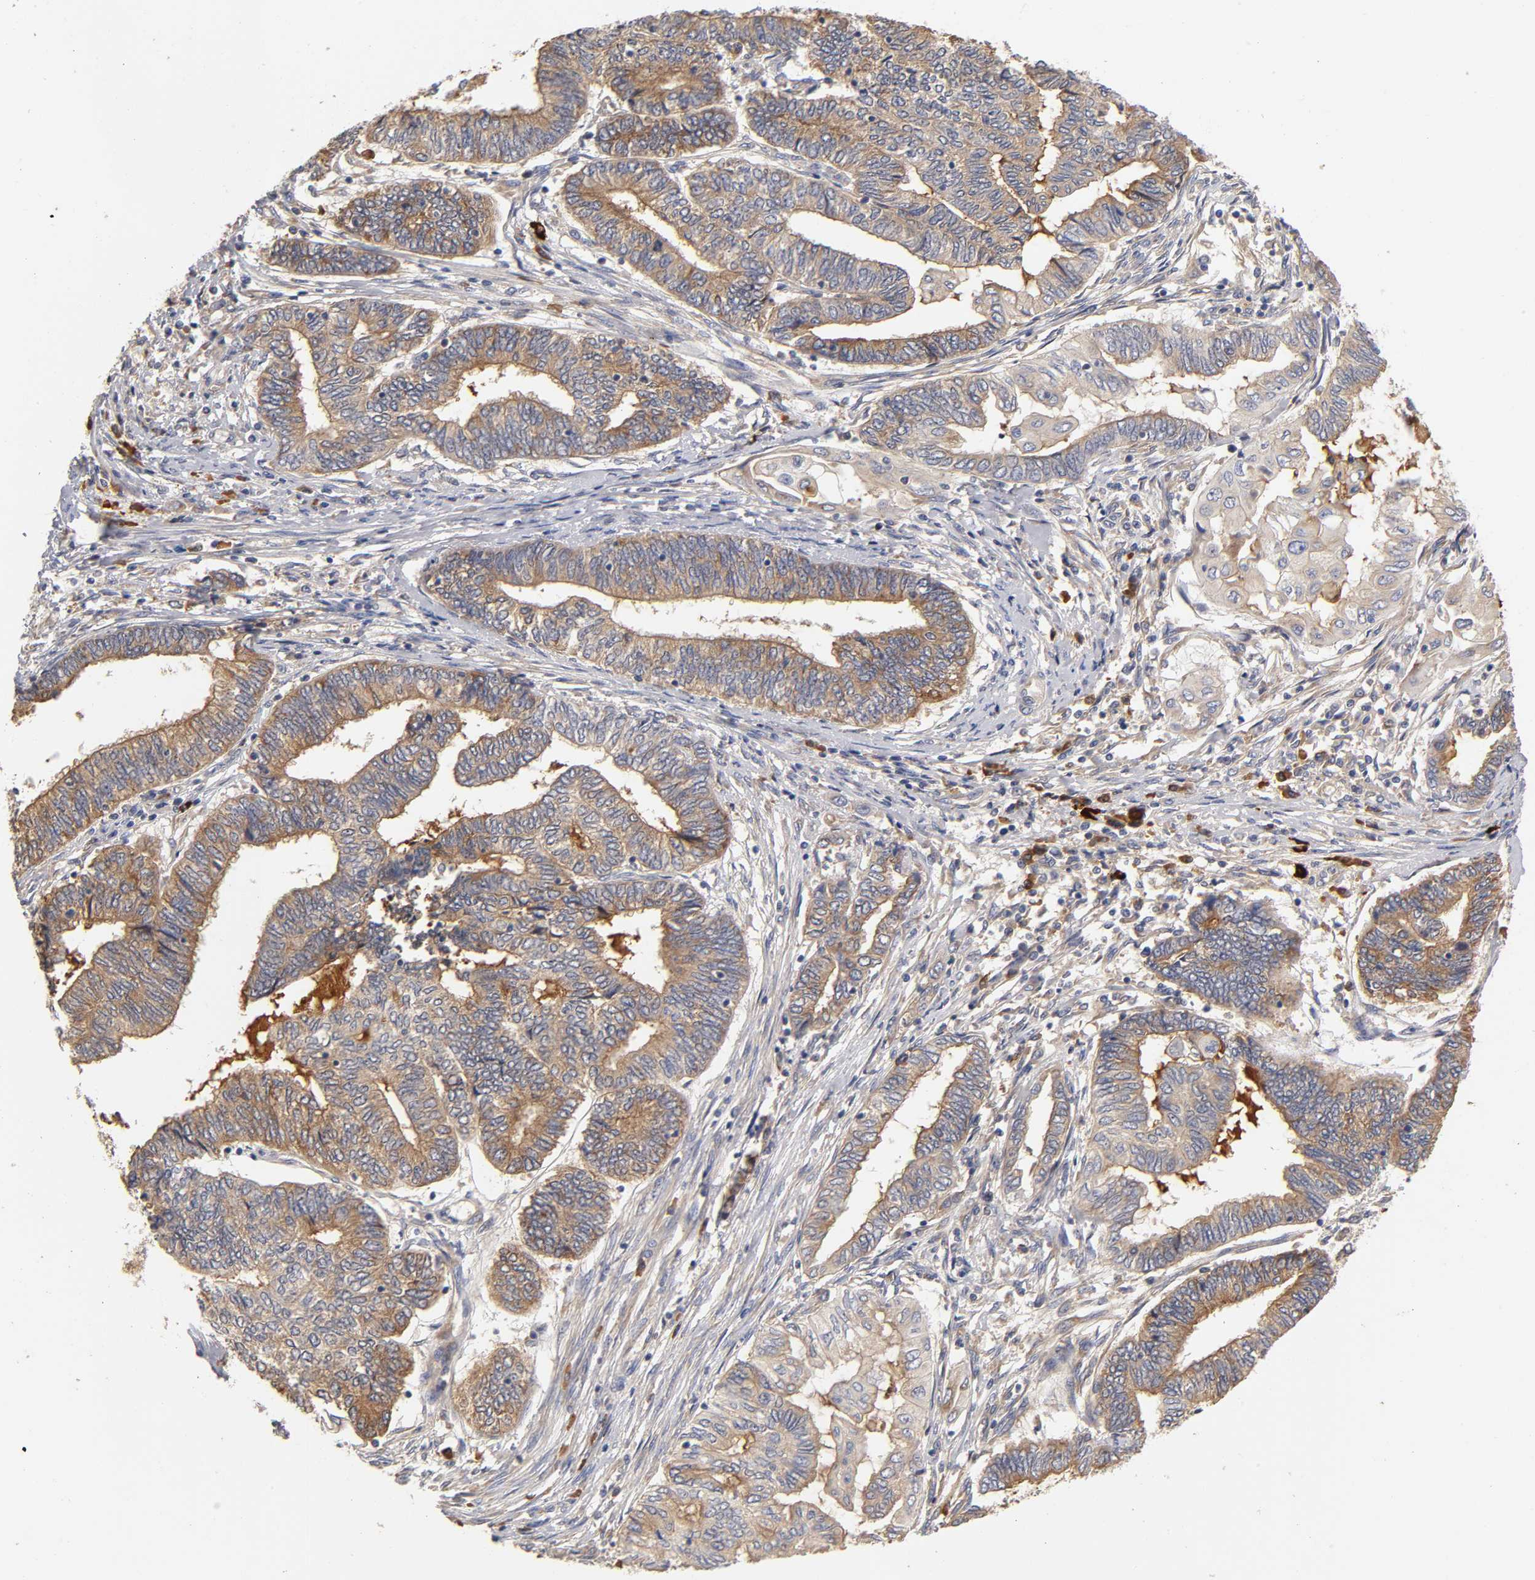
{"staining": {"intensity": "moderate", "quantity": ">75%", "location": "cytoplasmic/membranous"}, "tissue": "endometrial cancer", "cell_type": "Tumor cells", "image_type": "cancer", "snomed": [{"axis": "morphology", "description": "Adenocarcinoma, NOS"}, {"axis": "topography", "description": "Uterus"}, {"axis": "topography", "description": "Endometrium"}], "caption": "Immunohistochemistry (IHC) of human adenocarcinoma (endometrial) exhibits medium levels of moderate cytoplasmic/membranous expression in approximately >75% of tumor cells.", "gene": "RPS29", "patient": {"sex": "female", "age": 70}}